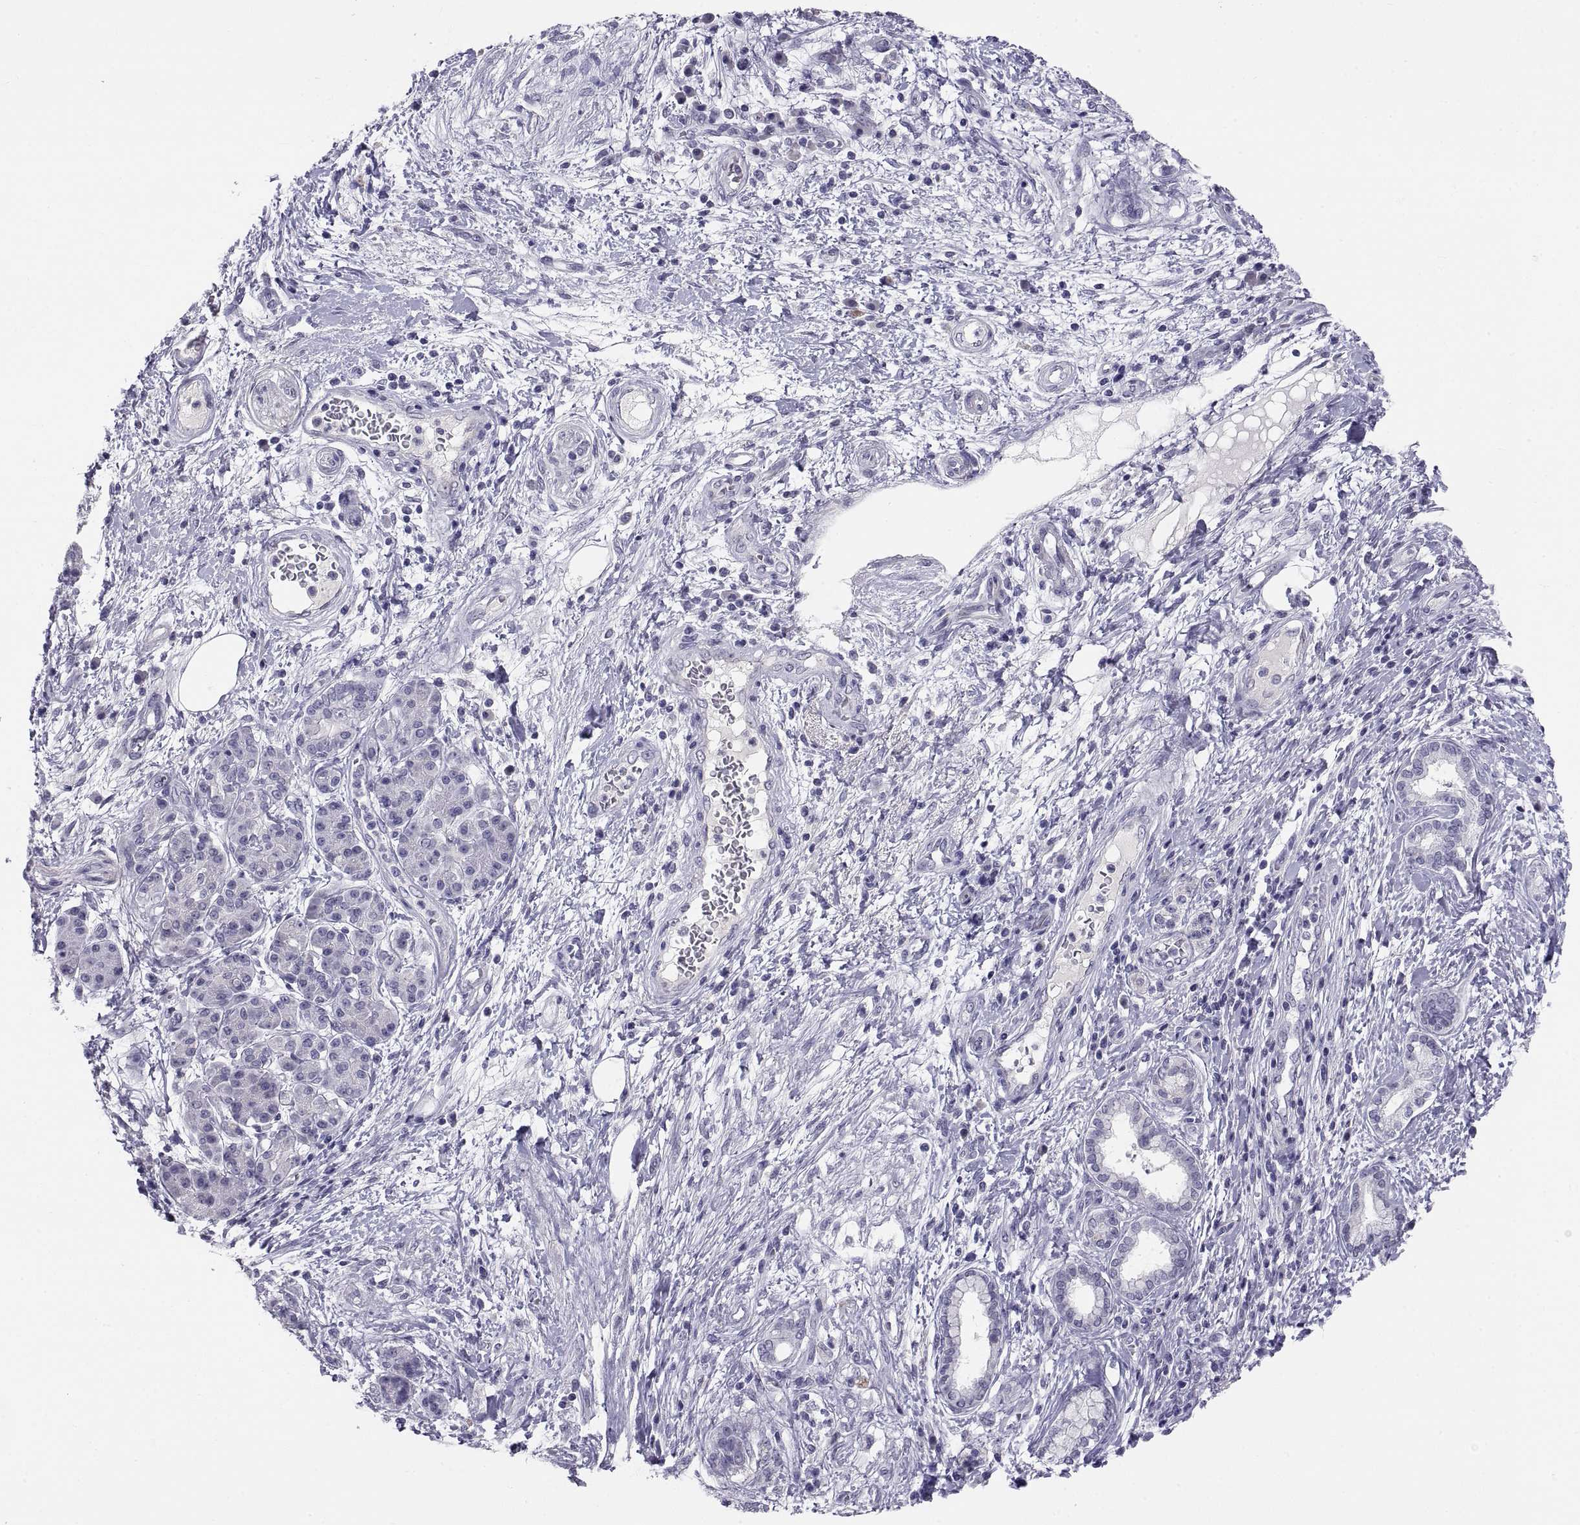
{"staining": {"intensity": "negative", "quantity": "none", "location": "none"}, "tissue": "pancreatic cancer", "cell_type": "Tumor cells", "image_type": "cancer", "snomed": [{"axis": "morphology", "description": "Adenocarcinoma, NOS"}, {"axis": "topography", "description": "Pancreas"}], "caption": "DAB immunohistochemical staining of human pancreatic adenocarcinoma displays no significant staining in tumor cells. Brightfield microscopy of IHC stained with DAB (3,3'-diaminobenzidine) (brown) and hematoxylin (blue), captured at high magnification.", "gene": "TEX13A", "patient": {"sex": "female", "age": 73}}